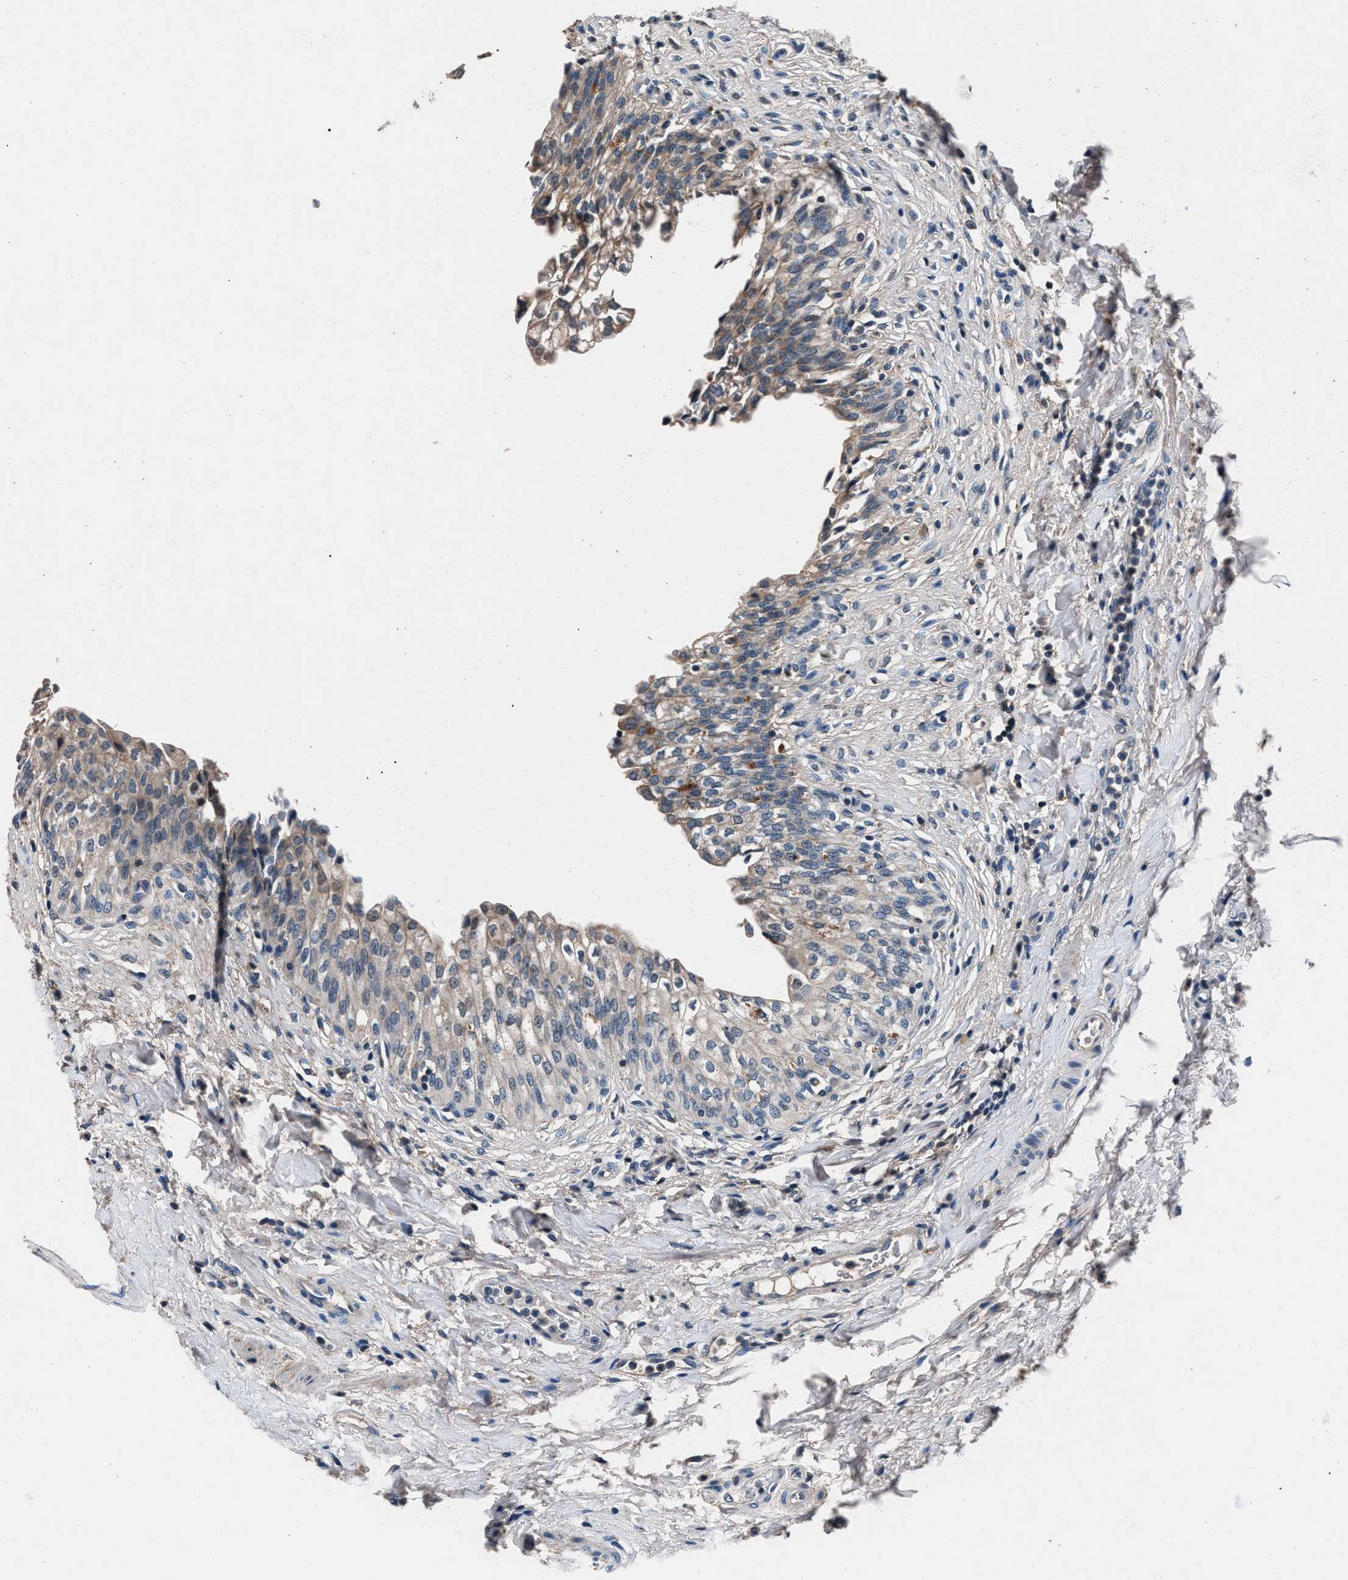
{"staining": {"intensity": "weak", "quantity": "<25%", "location": "cytoplasmic/membranous"}, "tissue": "urinary bladder", "cell_type": "Urothelial cells", "image_type": "normal", "snomed": [{"axis": "morphology", "description": "Urothelial carcinoma, High grade"}, {"axis": "topography", "description": "Urinary bladder"}], "caption": "The micrograph displays no staining of urothelial cells in benign urinary bladder.", "gene": "DENND6B", "patient": {"sex": "male", "age": 46}}